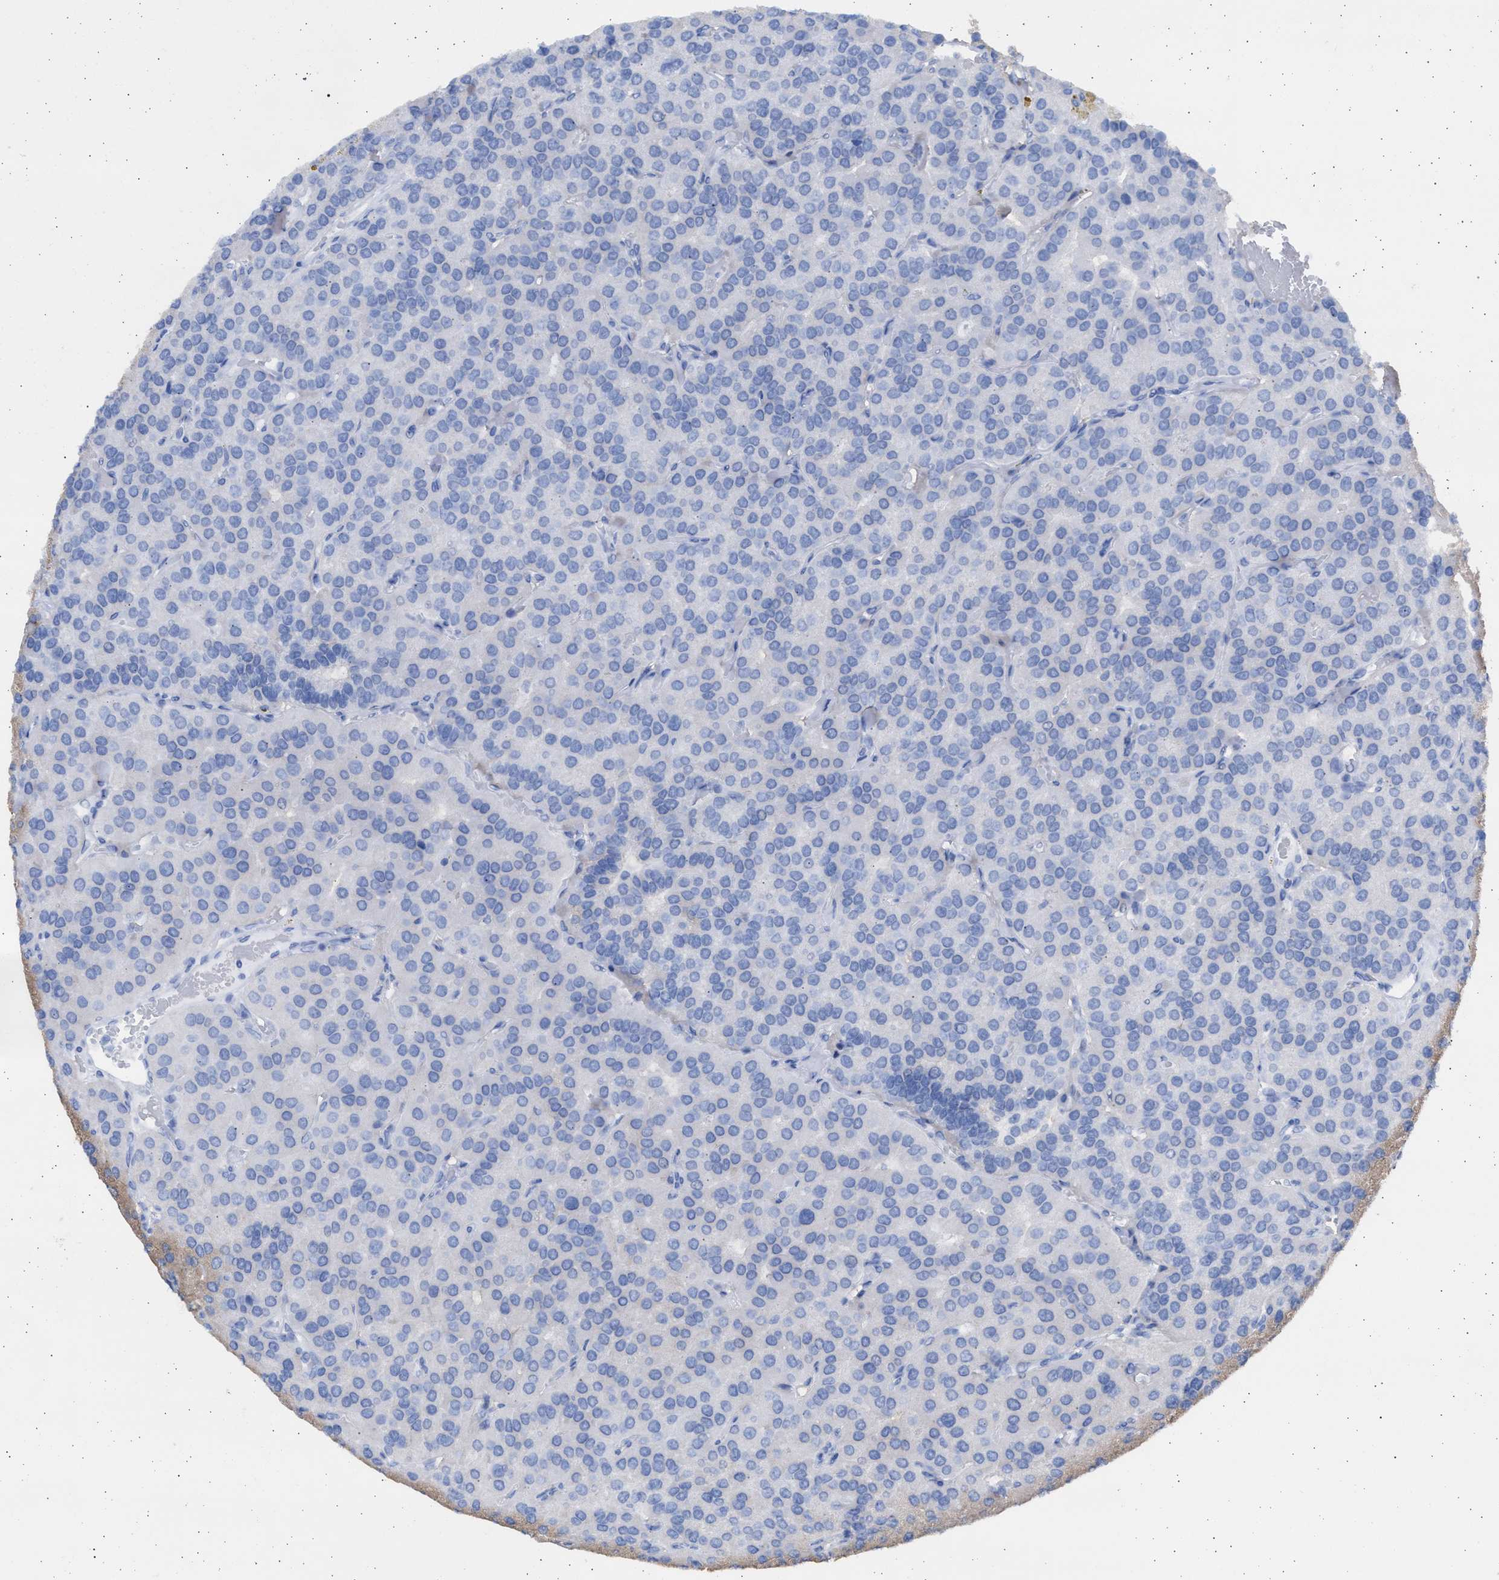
{"staining": {"intensity": "negative", "quantity": "none", "location": "none"}, "tissue": "parathyroid gland", "cell_type": "Glandular cells", "image_type": "normal", "snomed": [{"axis": "morphology", "description": "Normal tissue, NOS"}, {"axis": "morphology", "description": "Adenoma, NOS"}, {"axis": "topography", "description": "Parathyroid gland"}], "caption": "Human parathyroid gland stained for a protein using immunohistochemistry (IHC) reveals no staining in glandular cells.", "gene": "ALDOC", "patient": {"sex": "female", "age": 86}}